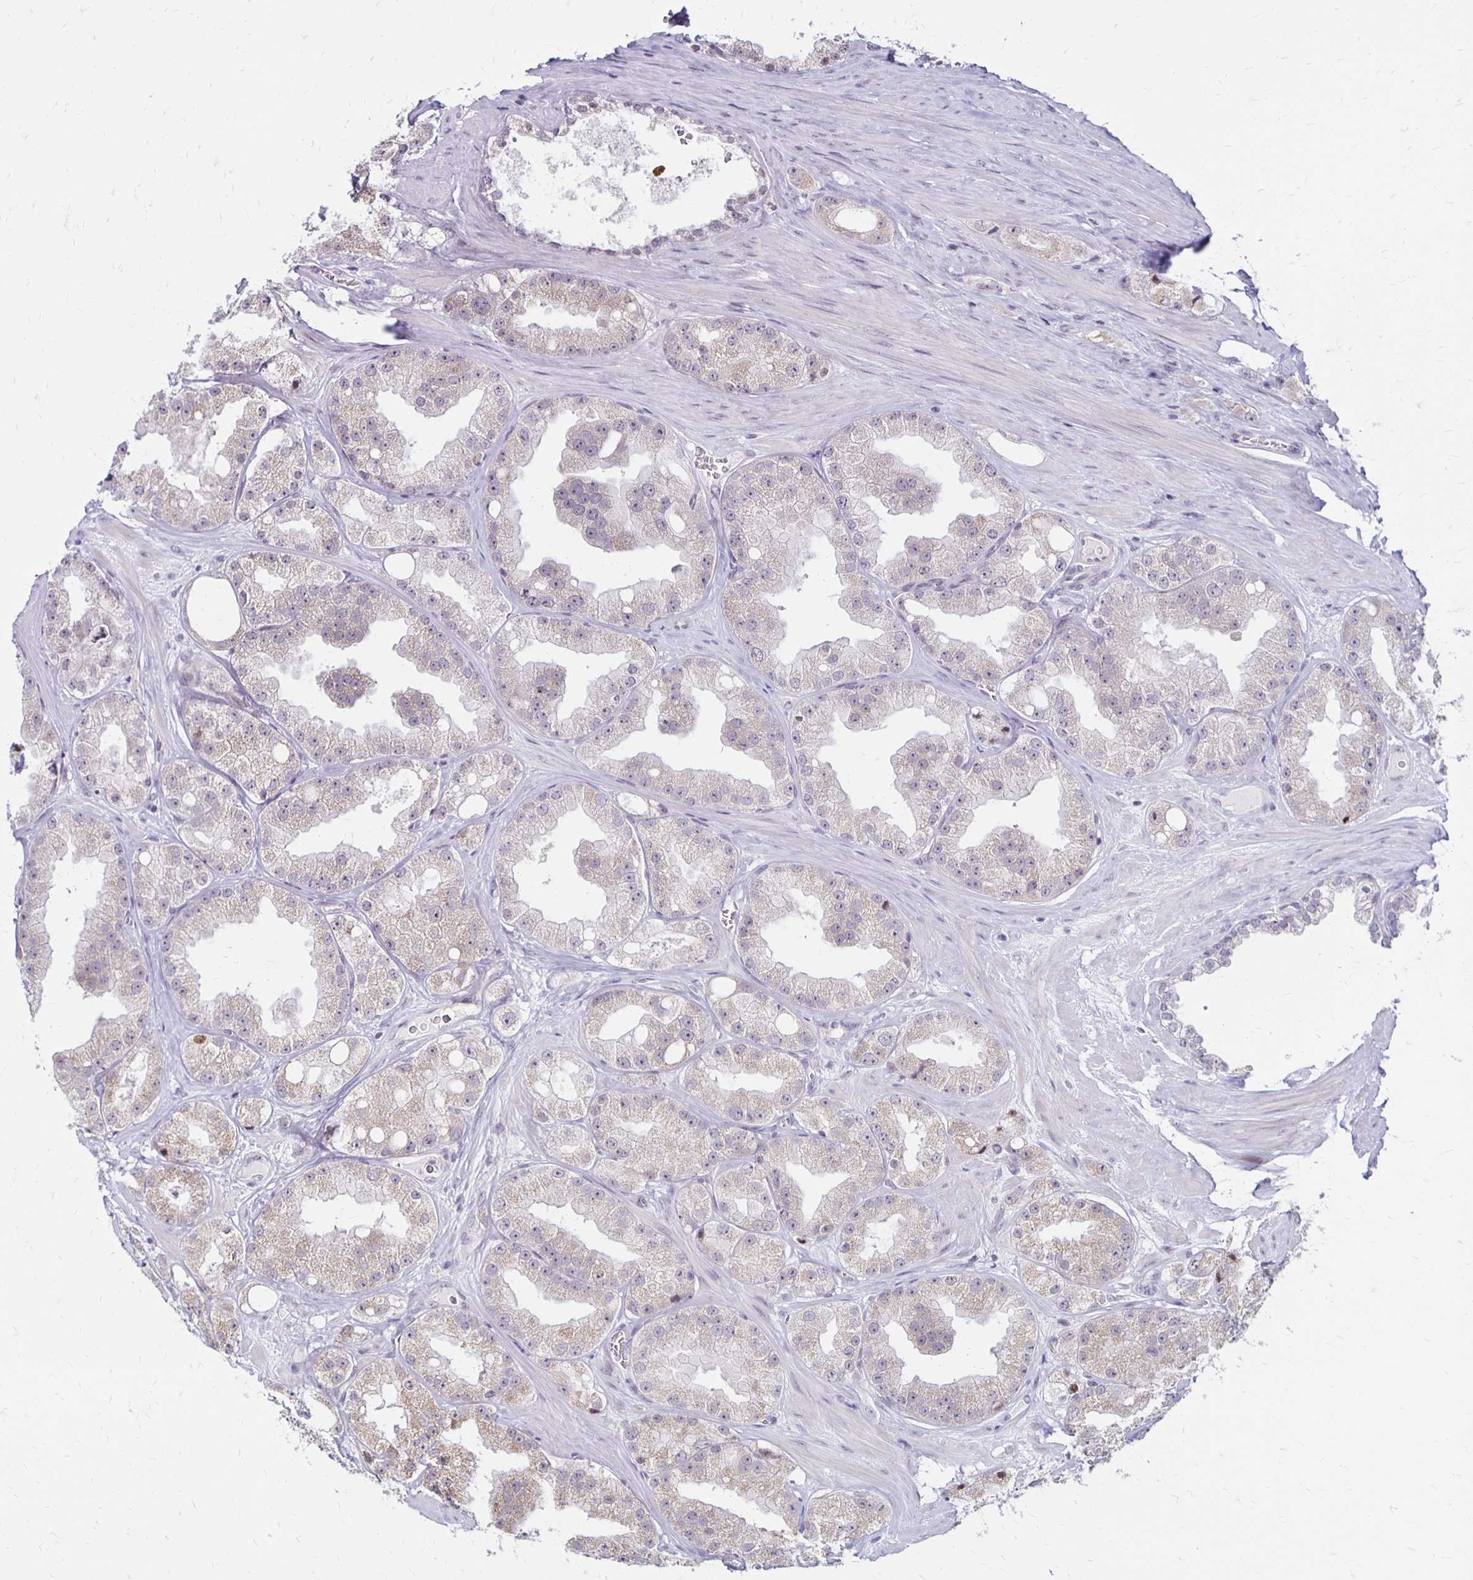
{"staining": {"intensity": "weak", "quantity": "<25%", "location": "cytoplasmic/membranous,nuclear"}, "tissue": "prostate cancer", "cell_type": "Tumor cells", "image_type": "cancer", "snomed": [{"axis": "morphology", "description": "Adenocarcinoma, High grade"}, {"axis": "topography", "description": "Prostate"}], "caption": "An image of human prostate cancer is negative for staining in tumor cells.", "gene": "DAGLA", "patient": {"sex": "male", "age": 66}}